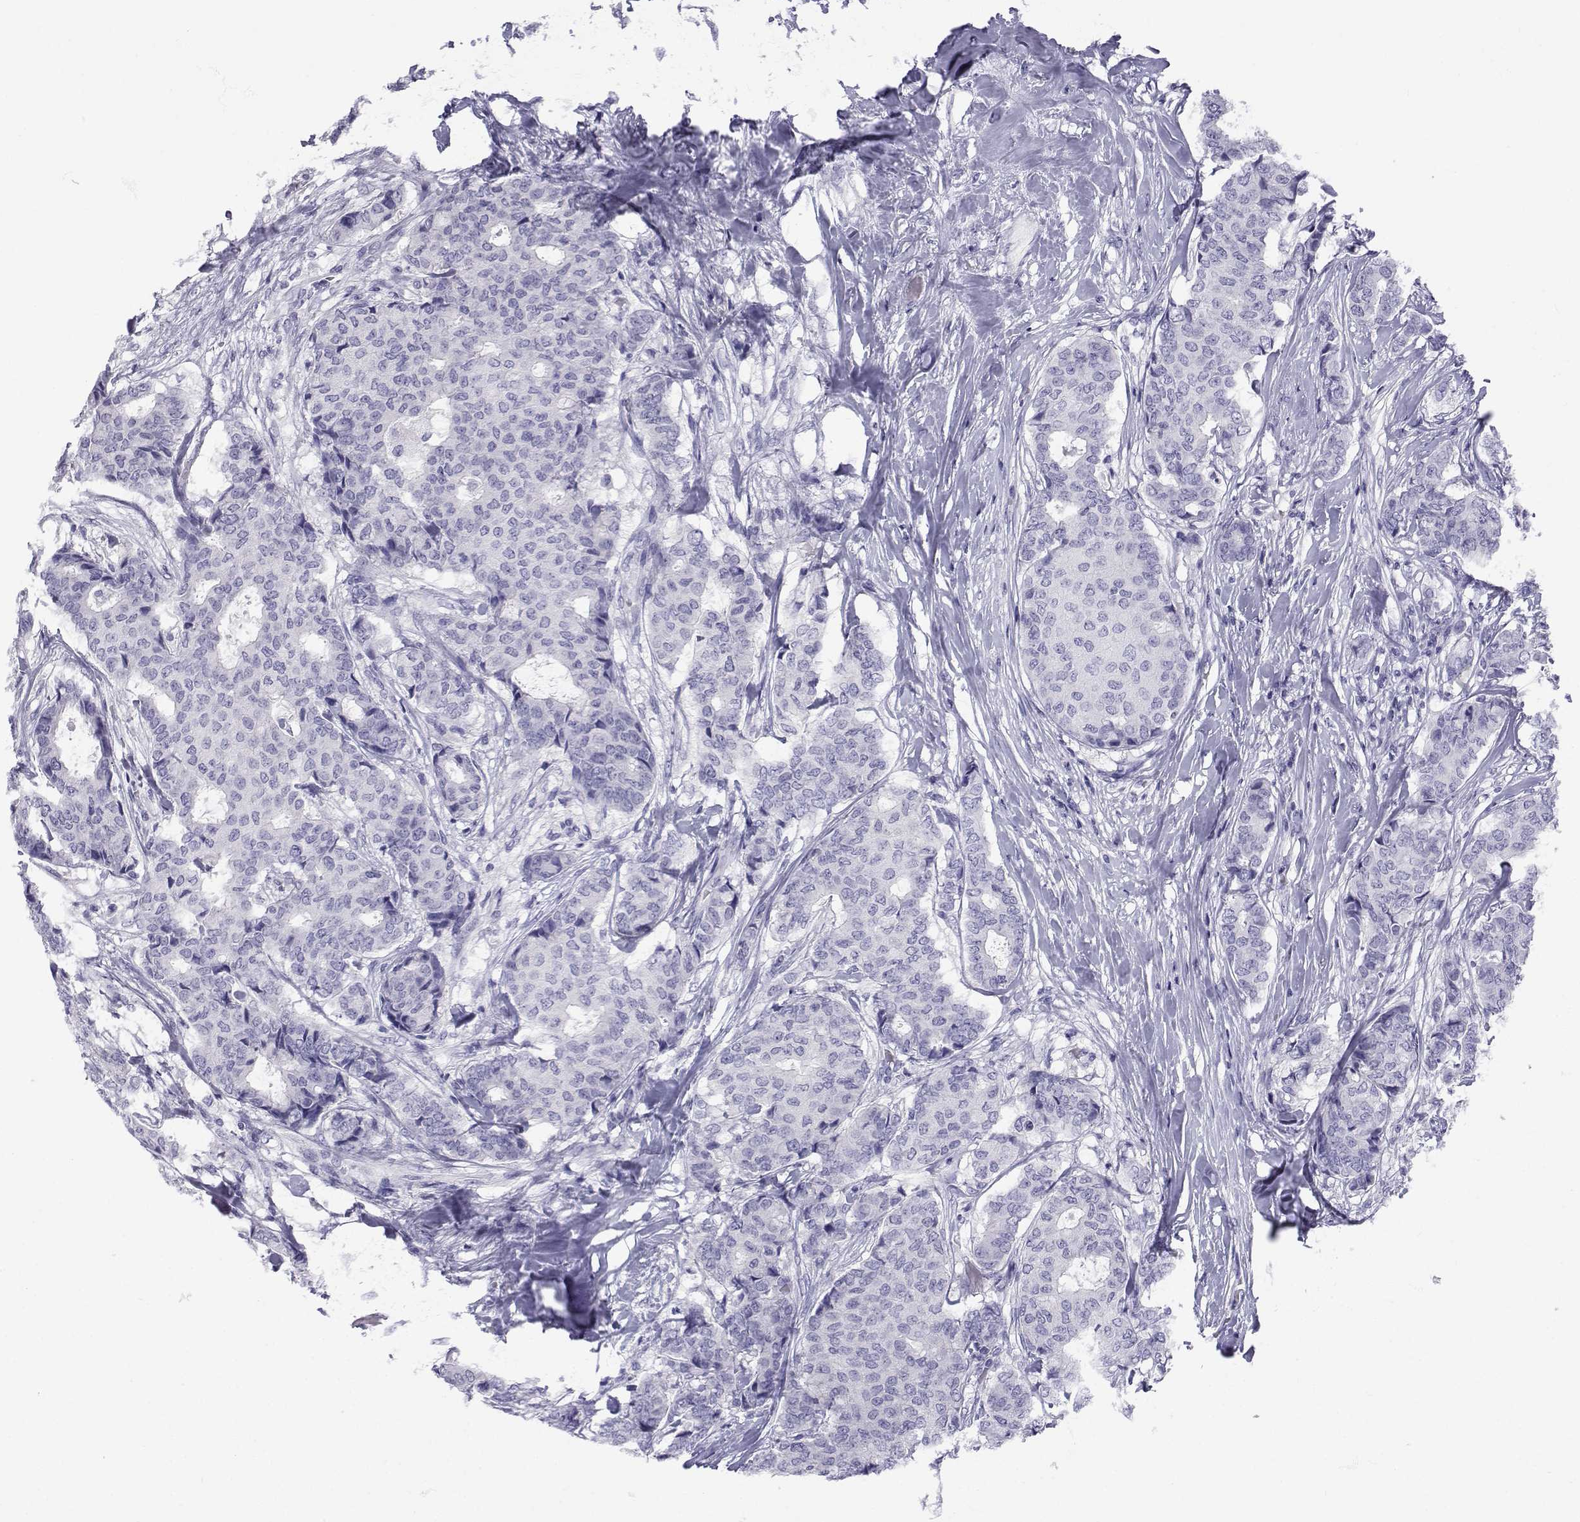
{"staining": {"intensity": "negative", "quantity": "none", "location": "none"}, "tissue": "breast cancer", "cell_type": "Tumor cells", "image_type": "cancer", "snomed": [{"axis": "morphology", "description": "Duct carcinoma"}, {"axis": "topography", "description": "Breast"}], "caption": "Tumor cells show no significant expression in breast cancer (infiltrating ductal carcinoma).", "gene": "SLC6A3", "patient": {"sex": "female", "age": 75}}